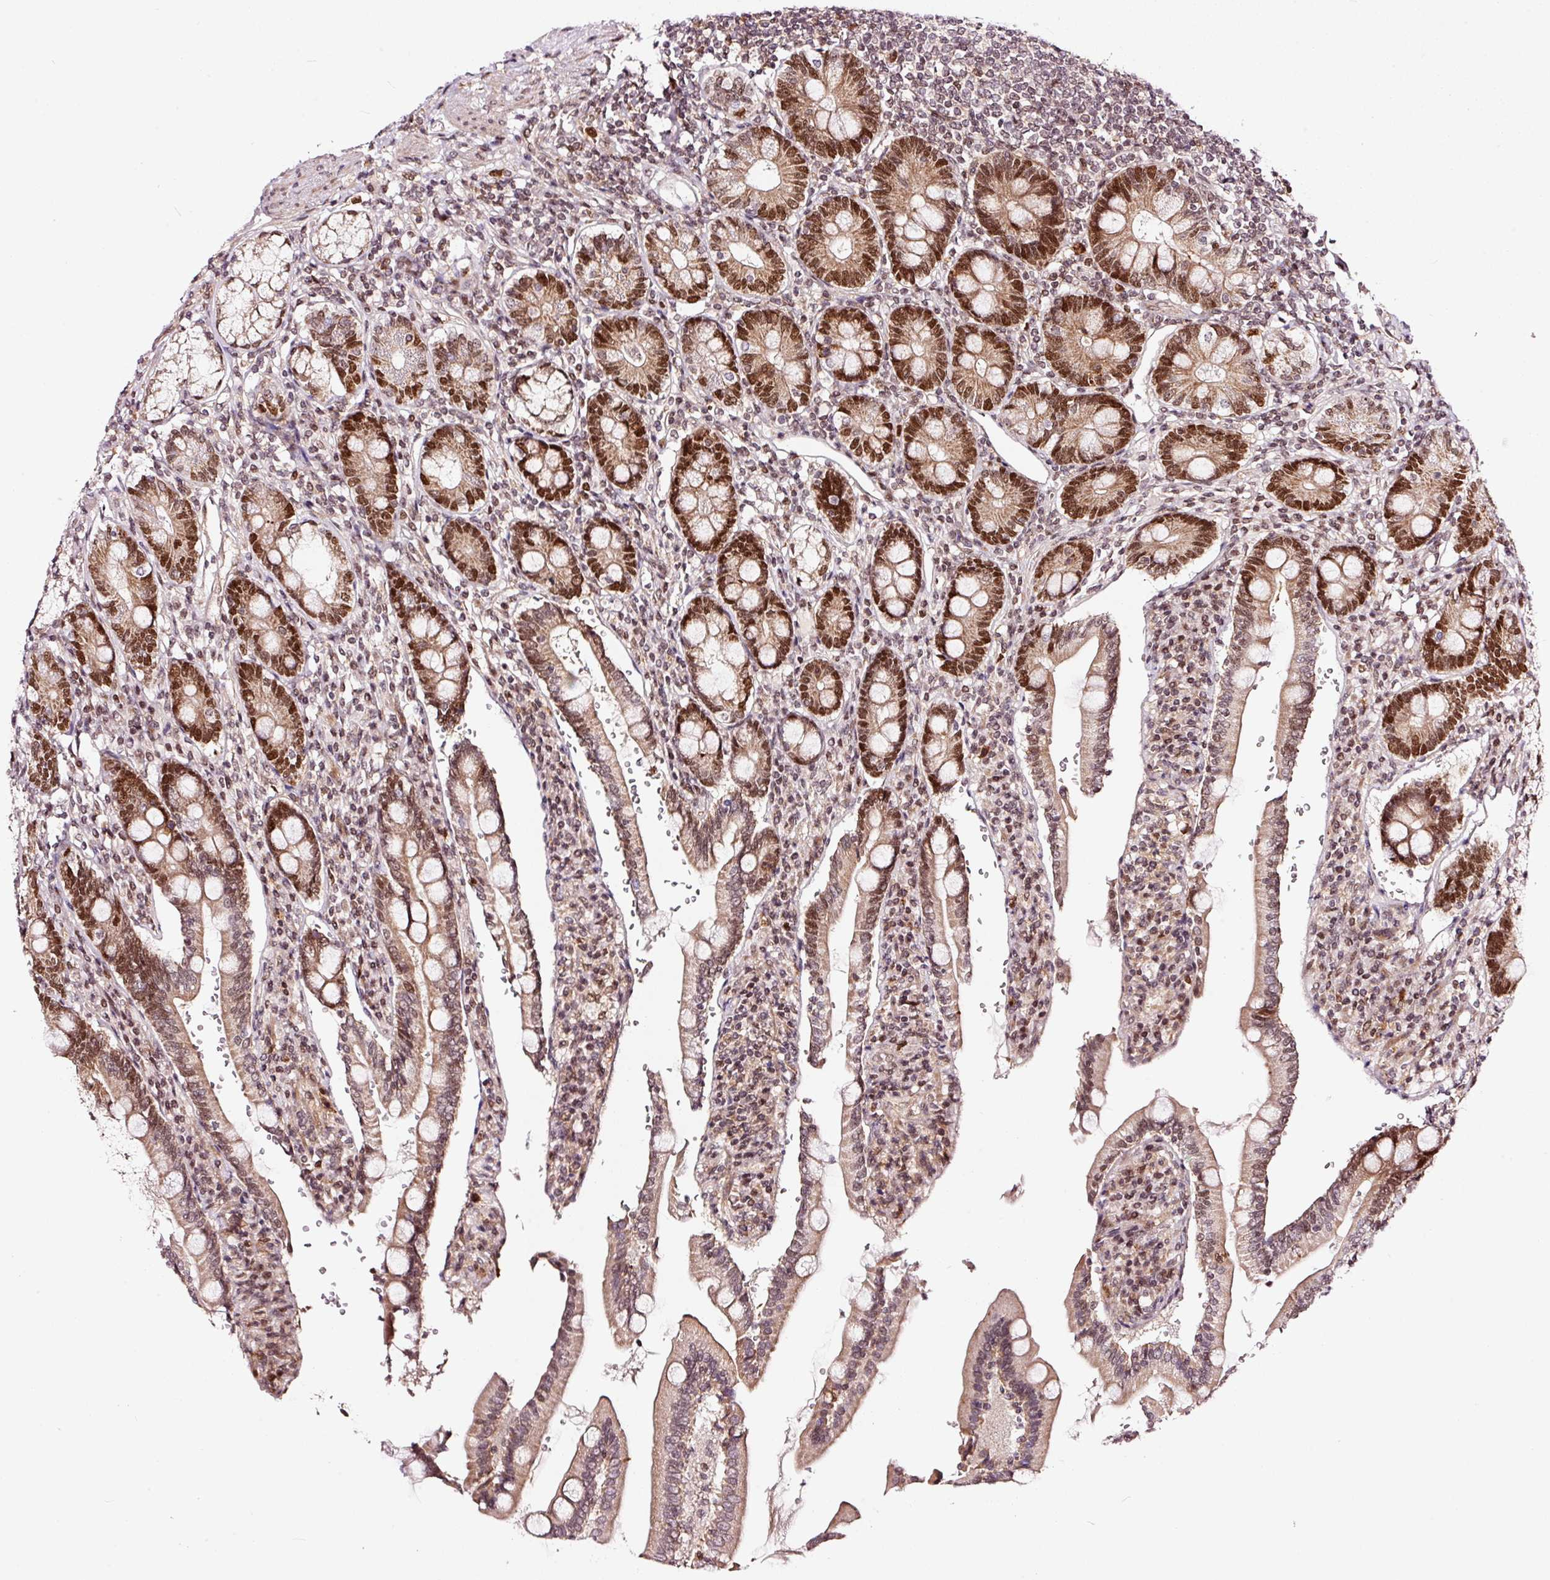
{"staining": {"intensity": "strong", "quantity": "25%-75%", "location": "cytoplasmic/membranous,nuclear"}, "tissue": "duodenum", "cell_type": "Glandular cells", "image_type": "normal", "snomed": [{"axis": "morphology", "description": "Normal tissue, NOS"}, {"axis": "topography", "description": "Duodenum"}], "caption": "Immunohistochemical staining of benign duodenum exhibits 25%-75% levels of strong cytoplasmic/membranous,nuclear protein expression in approximately 25%-75% of glandular cells. (DAB IHC, brown staining for protein, blue staining for nuclei).", "gene": "RFC4", "patient": {"sex": "female", "age": 67}}